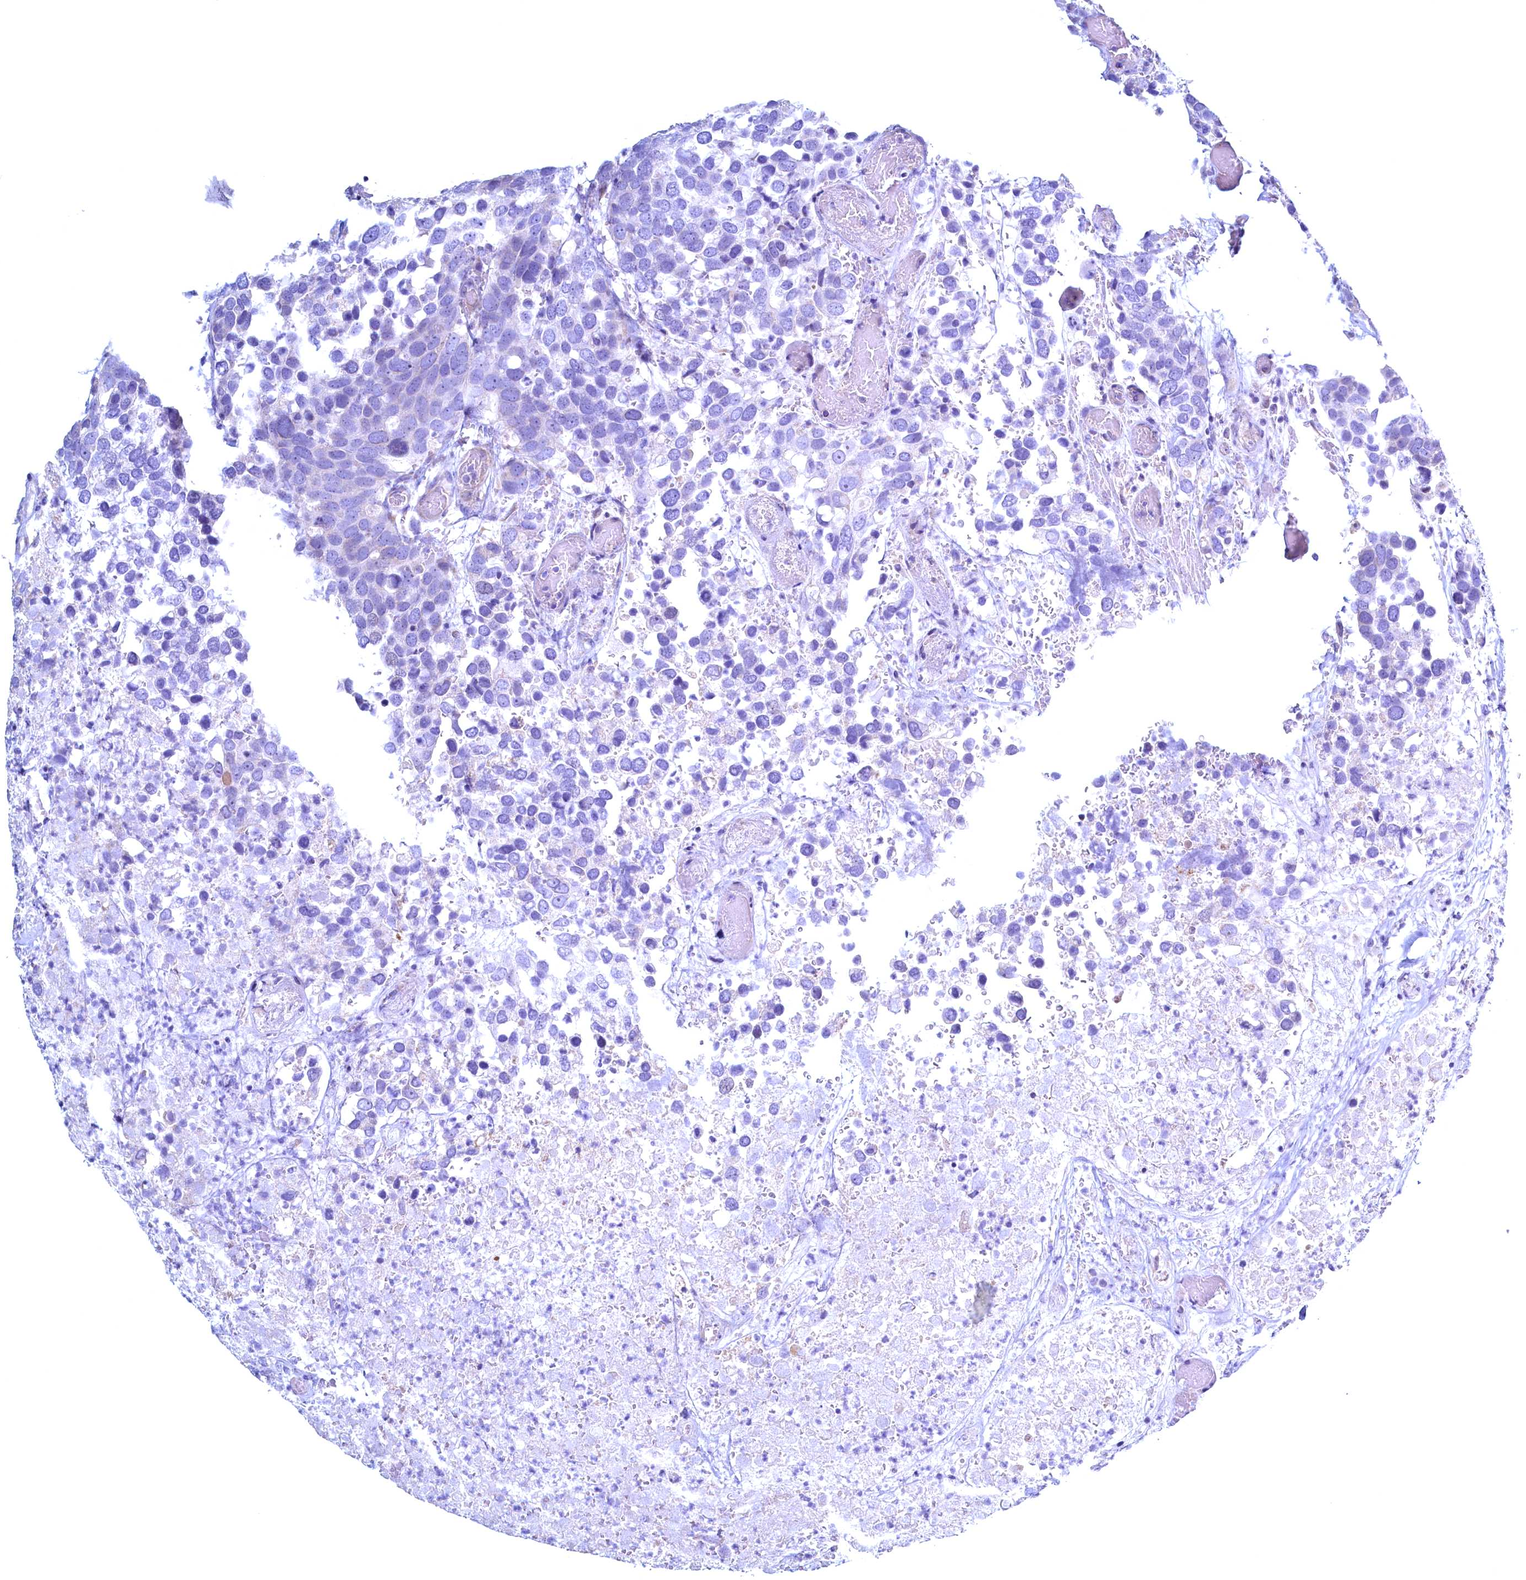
{"staining": {"intensity": "negative", "quantity": "none", "location": "none"}, "tissue": "breast cancer", "cell_type": "Tumor cells", "image_type": "cancer", "snomed": [{"axis": "morphology", "description": "Duct carcinoma"}, {"axis": "topography", "description": "Breast"}], "caption": "IHC histopathology image of human breast cancer stained for a protein (brown), which displays no staining in tumor cells.", "gene": "MAP1LC3A", "patient": {"sex": "female", "age": 83}}